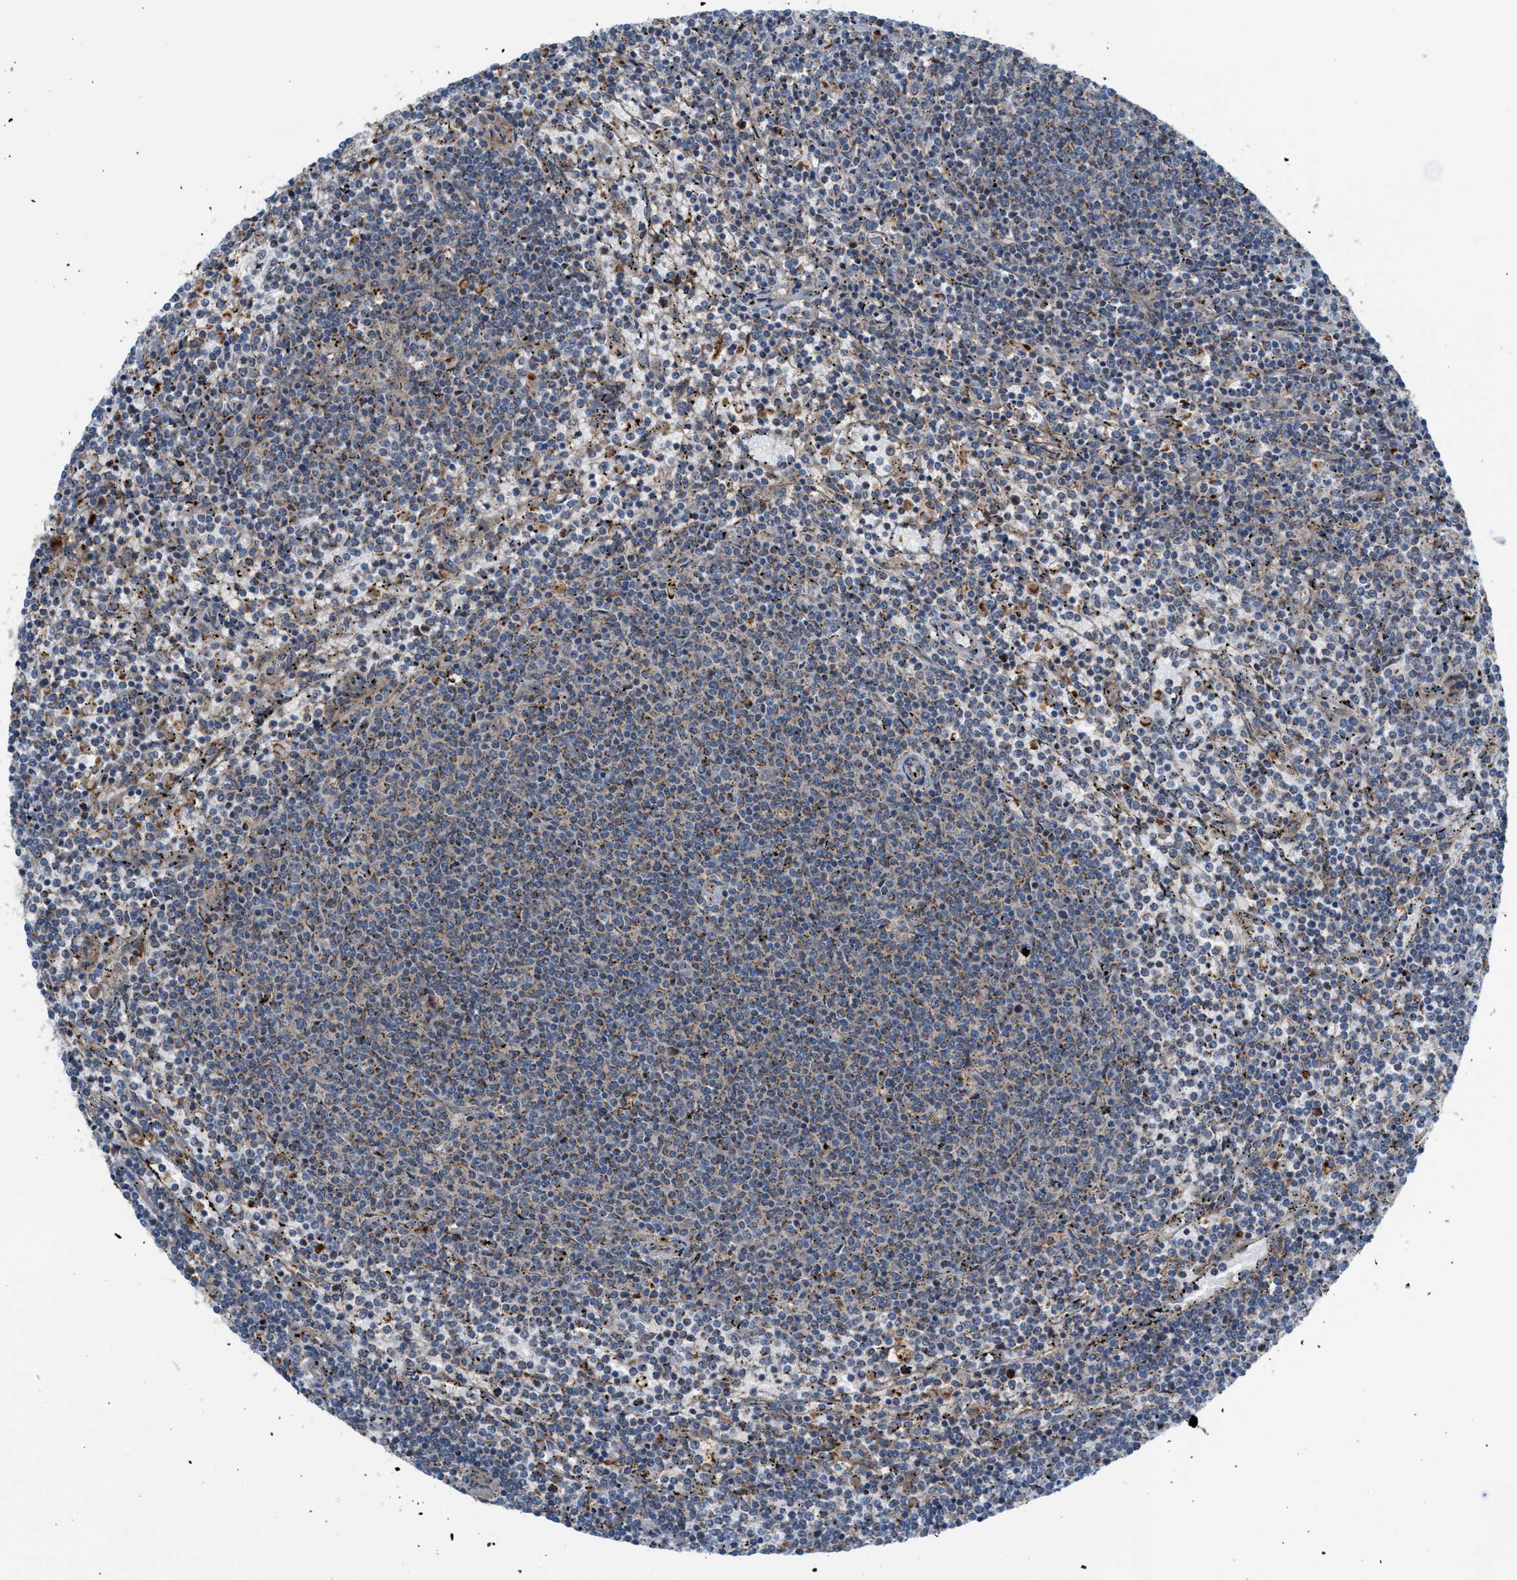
{"staining": {"intensity": "weak", "quantity": "25%-75%", "location": "cytoplasmic/membranous"}, "tissue": "lymphoma", "cell_type": "Tumor cells", "image_type": "cancer", "snomed": [{"axis": "morphology", "description": "Malignant lymphoma, non-Hodgkin's type, Low grade"}, {"axis": "topography", "description": "Spleen"}], "caption": "Human malignant lymphoma, non-Hodgkin's type (low-grade) stained with a brown dye displays weak cytoplasmic/membranous positive positivity in about 25%-75% of tumor cells.", "gene": "PDCL", "patient": {"sex": "female", "age": 50}}